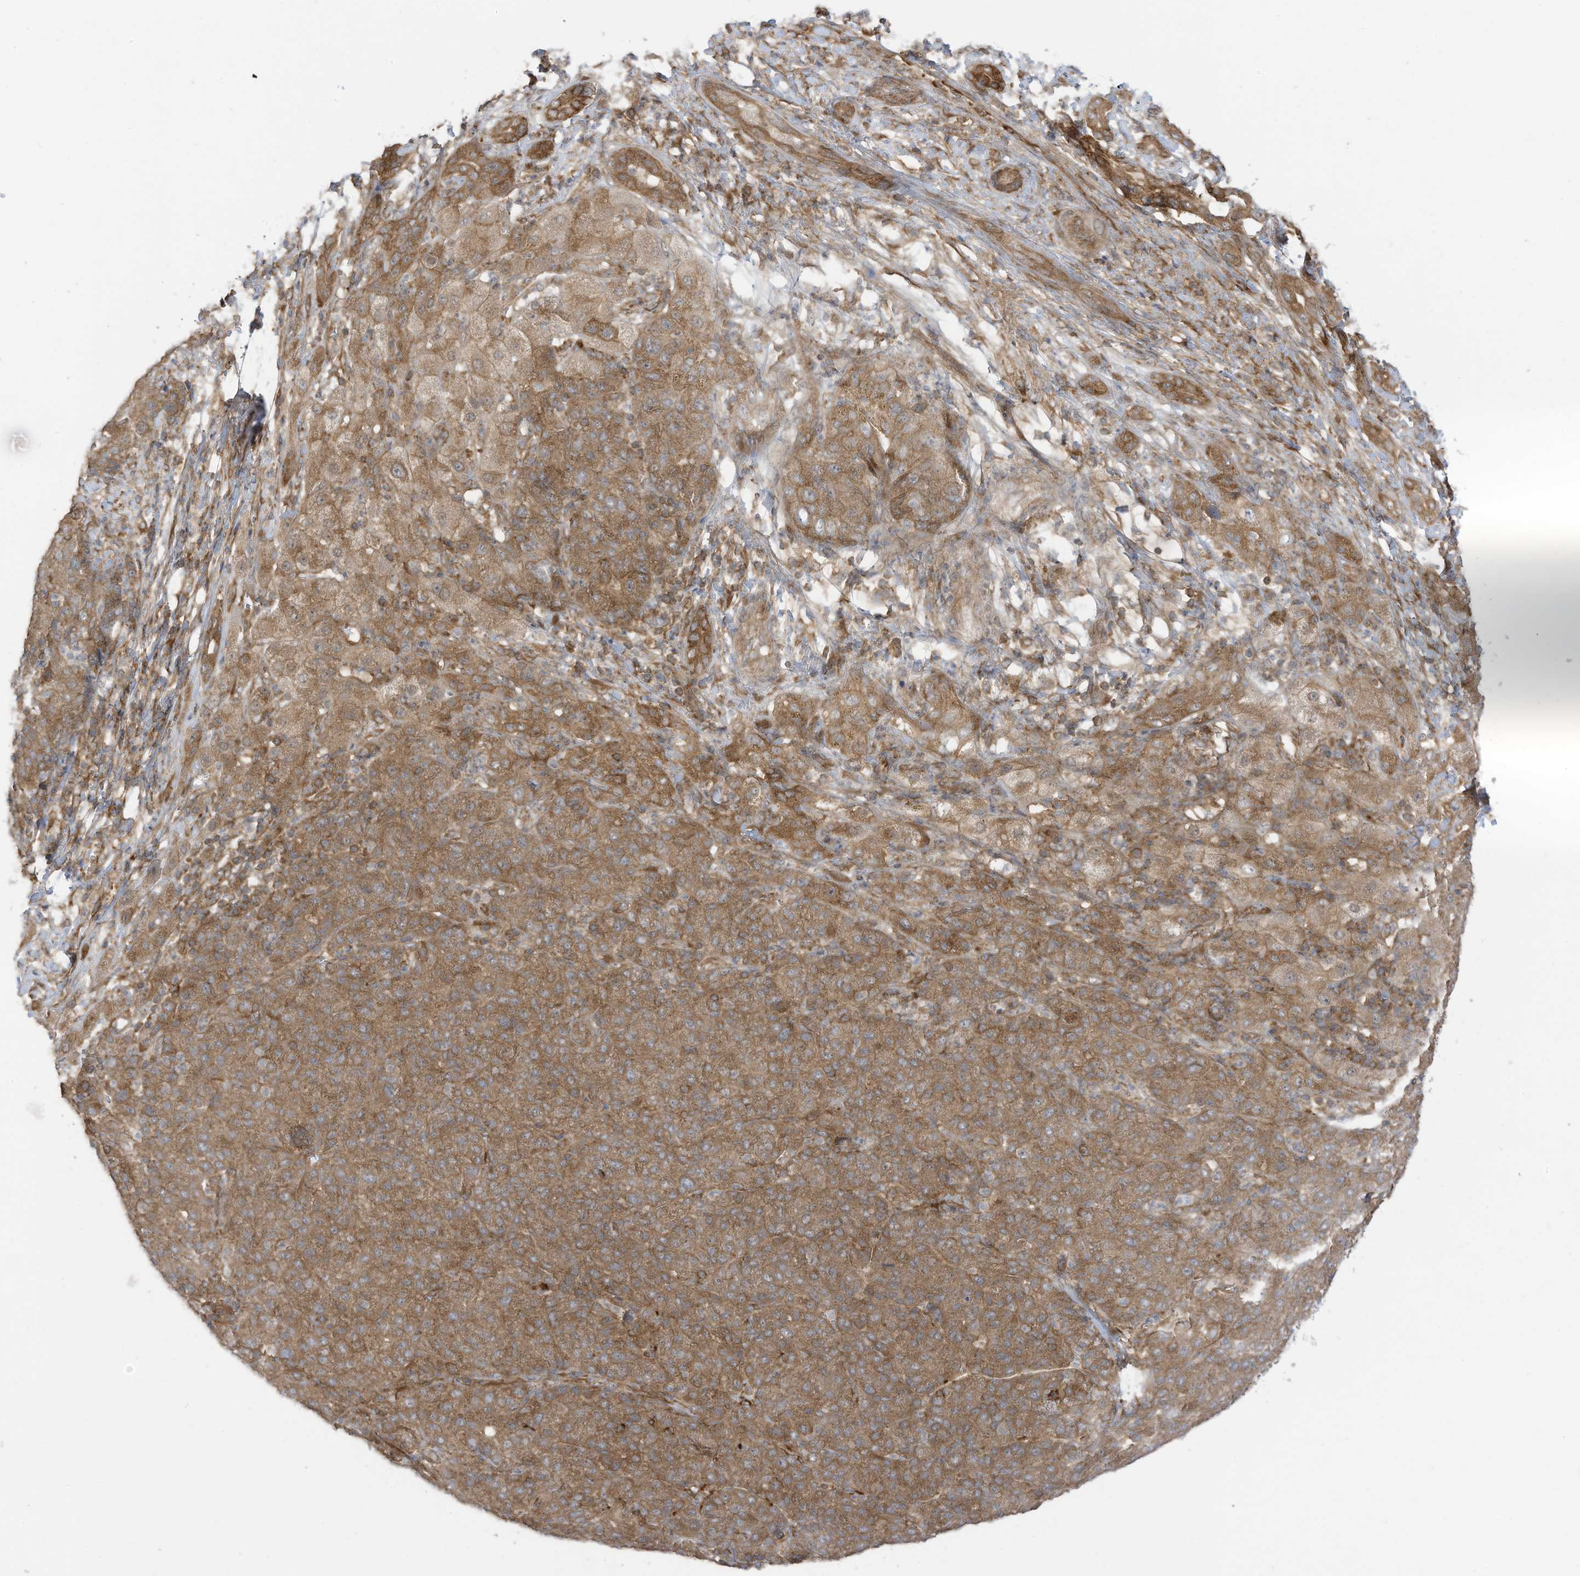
{"staining": {"intensity": "moderate", "quantity": ">75%", "location": "cytoplasmic/membranous"}, "tissue": "liver cancer", "cell_type": "Tumor cells", "image_type": "cancer", "snomed": [{"axis": "morphology", "description": "Carcinoma, Hepatocellular, NOS"}, {"axis": "topography", "description": "Liver"}], "caption": "The micrograph reveals immunohistochemical staining of hepatocellular carcinoma (liver). There is moderate cytoplasmic/membranous expression is present in approximately >75% of tumor cells.", "gene": "REPS1", "patient": {"sex": "male", "age": 65}}